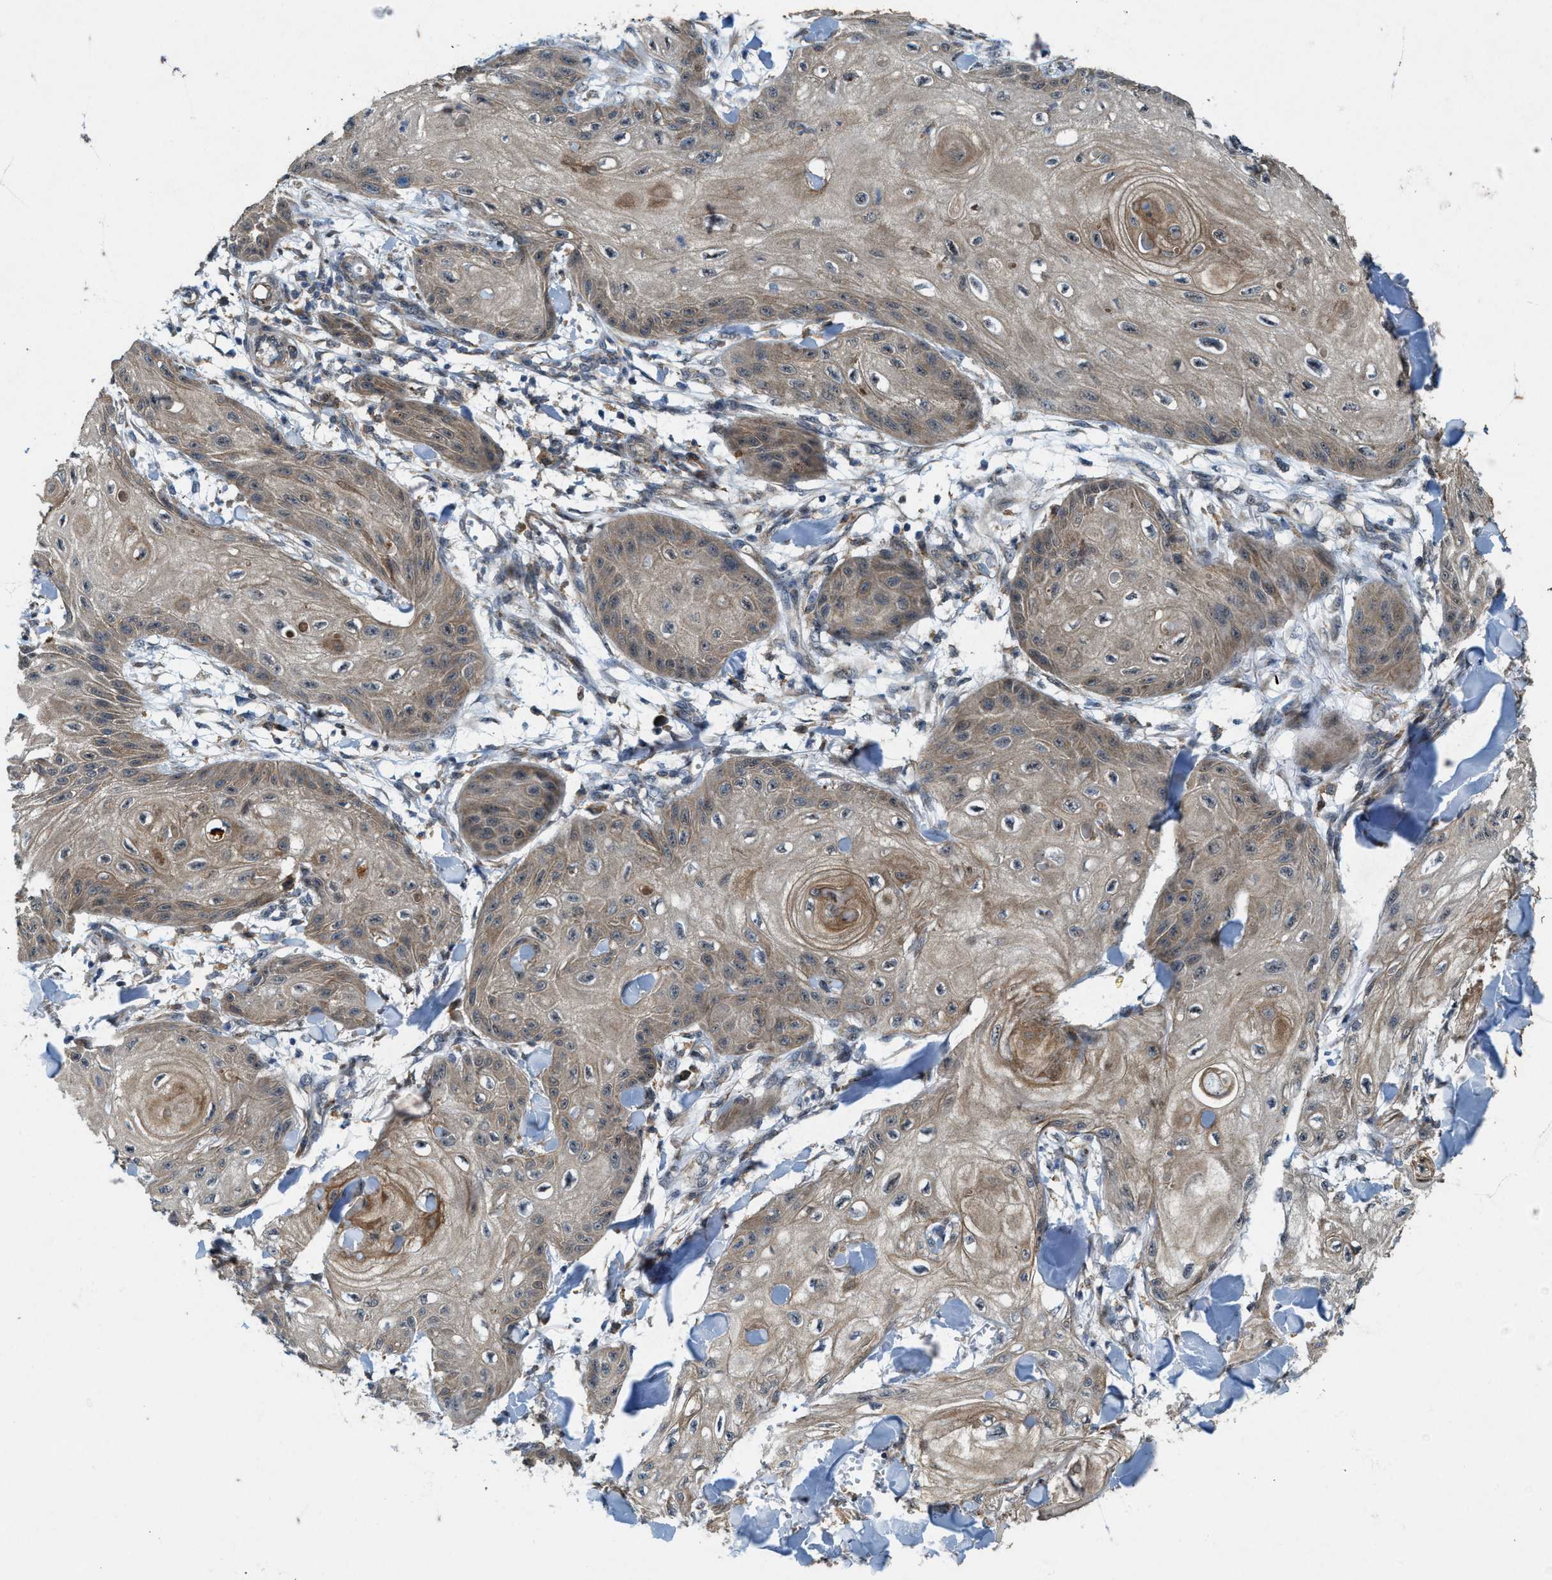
{"staining": {"intensity": "moderate", "quantity": ">75%", "location": "cytoplasmic/membranous"}, "tissue": "skin cancer", "cell_type": "Tumor cells", "image_type": "cancer", "snomed": [{"axis": "morphology", "description": "Squamous cell carcinoma, NOS"}, {"axis": "topography", "description": "Skin"}], "caption": "An immunohistochemistry histopathology image of tumor tissue is shown. Protein staining in brown labels moderate cytoplasmic/membranous positivity in skin squamous cell carcinoma within tumor cells. The protein of interest is stained brown, and the nuclei are stained in blue (DAB (3,3'-diaminobenzidine) IHC with brightfield microscopy, high magnification).", "gene": "LRRC72", "patient": {"sex": "male", "age": 74}}